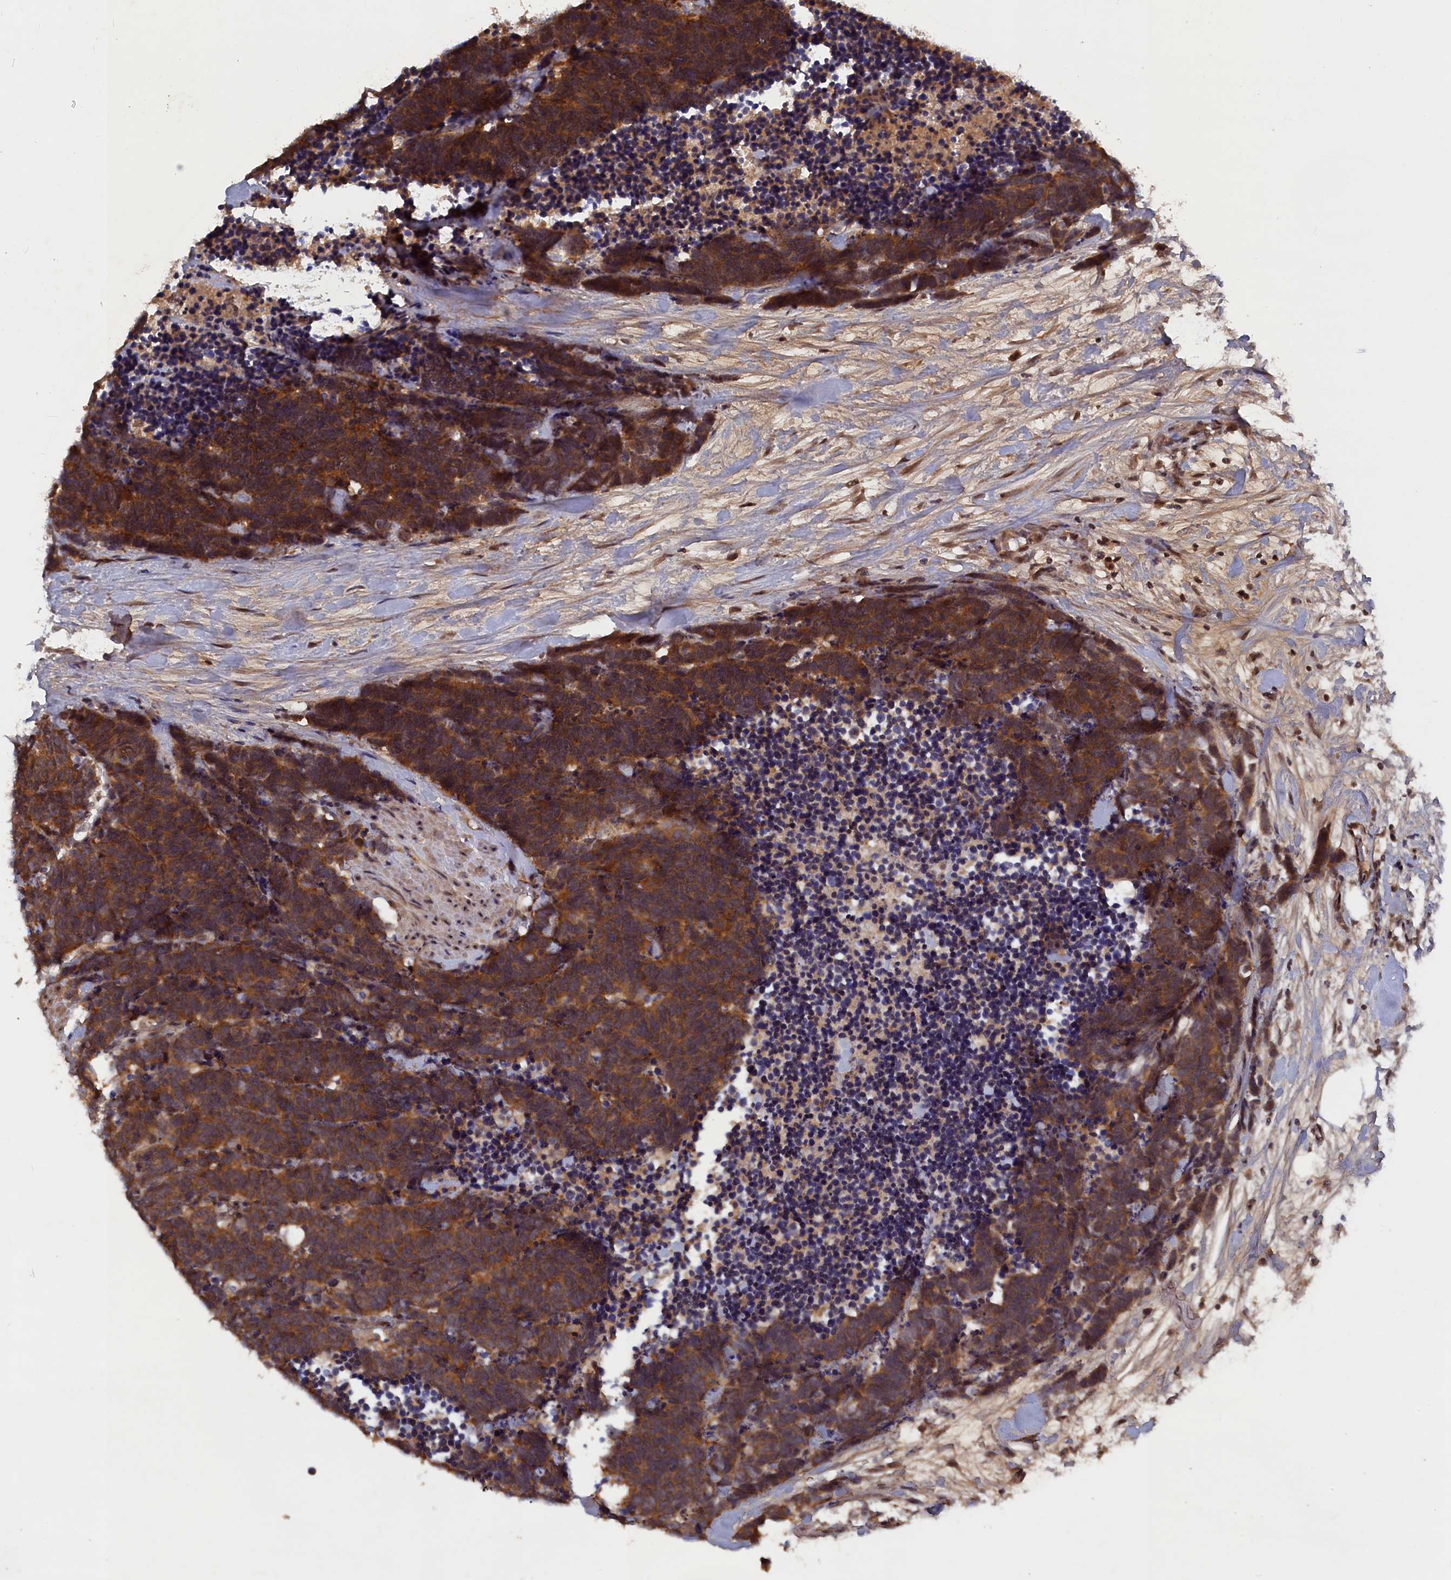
{"staining": {"intensity": "strong", "quantity": ">75%", "location": "cytoplasmic/membranous"}, "tissue": "carcinoid", "cell_type": "Tumor cells", "image_type": "cancer", "snomed": [{"axis": "morphology", "description": "Carcinoma, NOS"}, {"axis": "morphology", "description": "Carcinoid, malignant, NOS"}, {"axis": "topography", "description": "Urinary bladder"}], "caption": "Immunohistochemical staining of carcinoma shows strong cytoplasmic/membranous protein staining in approximately >75% of tumor cells.", "gene": "TMC5", "patient": {"sex": "male", "age": 57}}